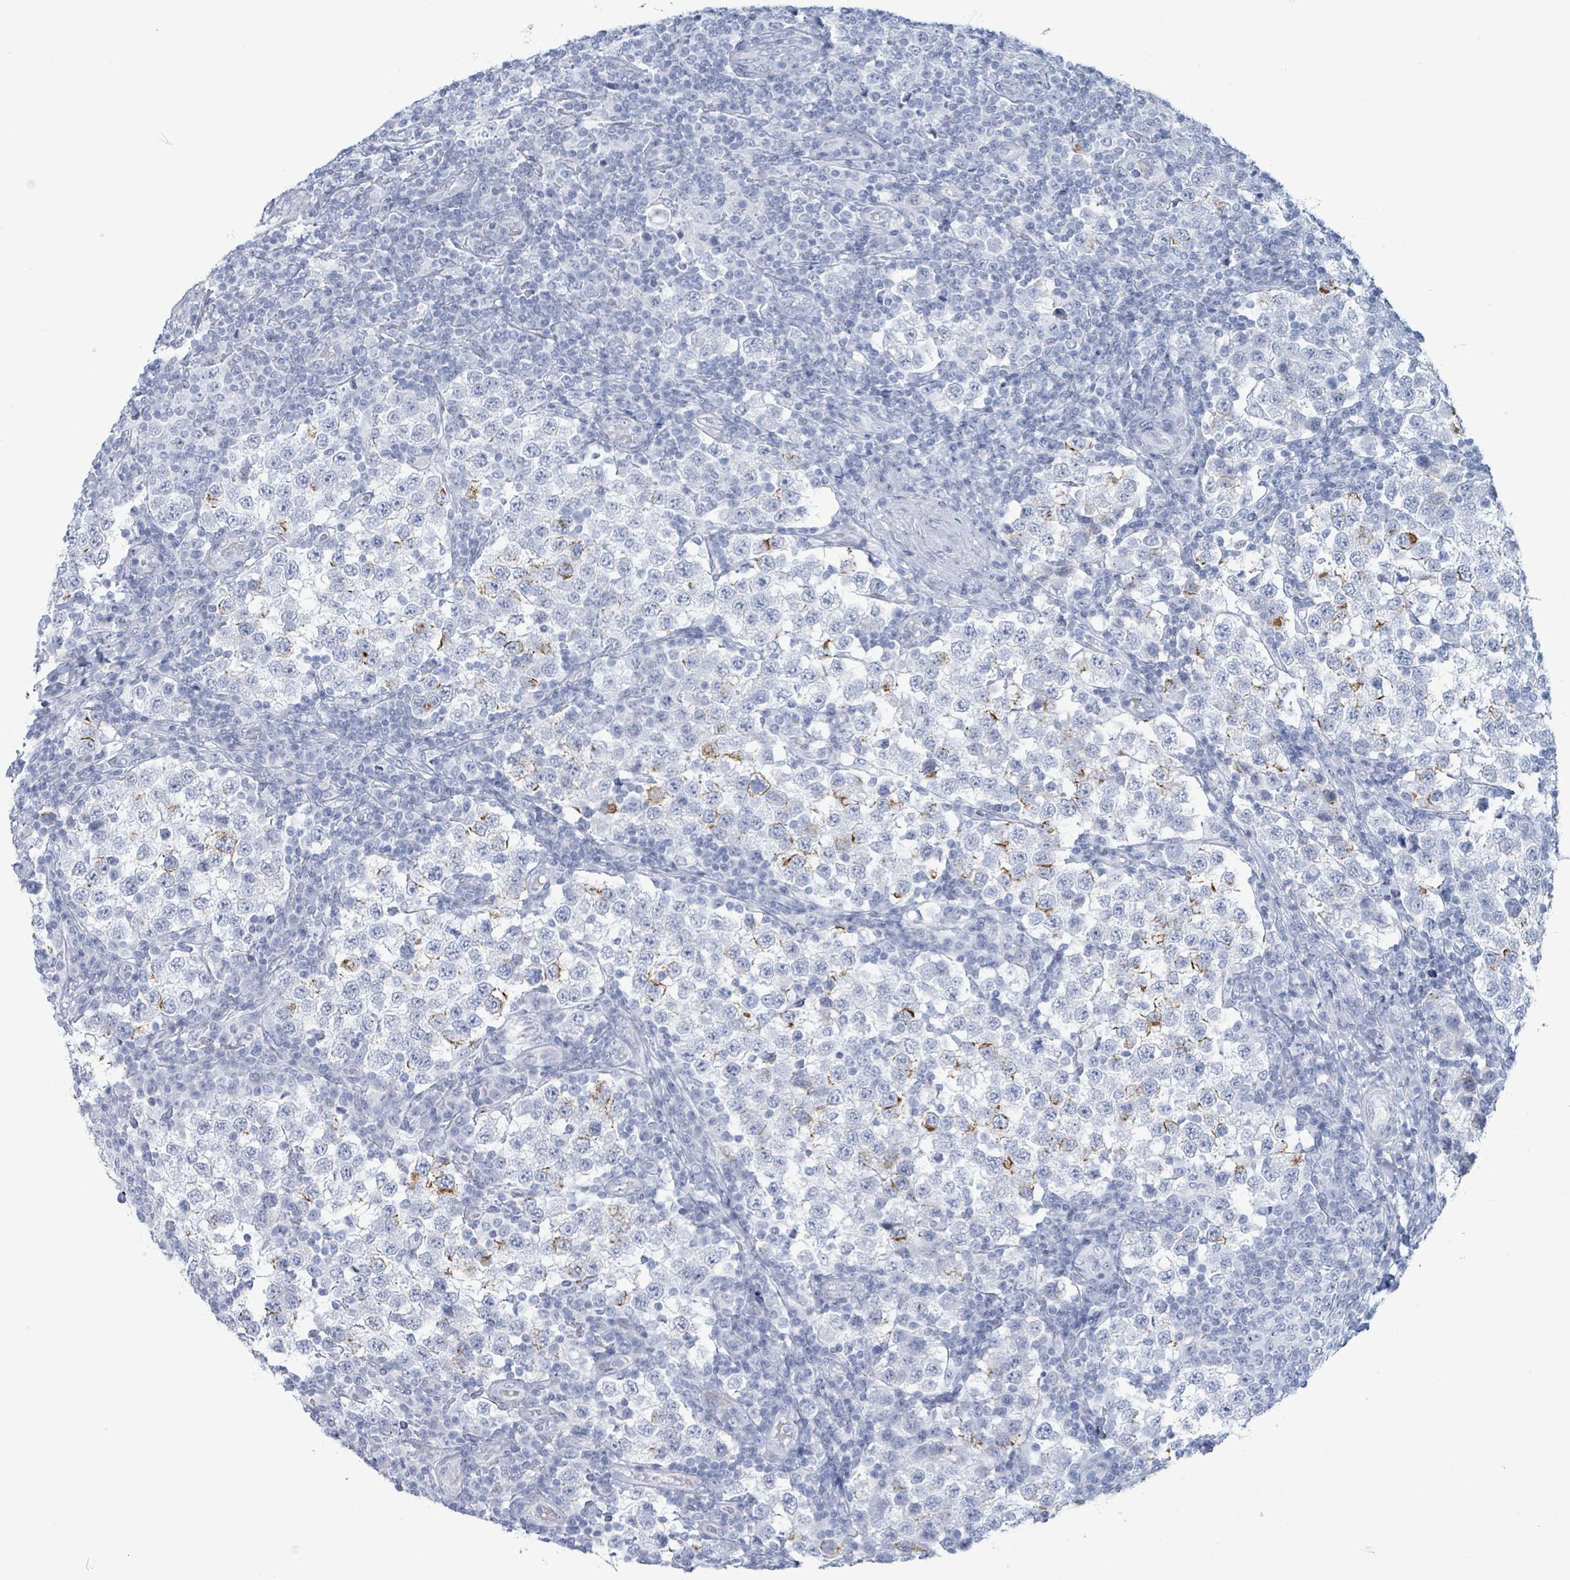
{"staining": {"intensity": "moderate", "quantity": "<25%", "location": "cytoplasmic/membranous"}, "tissue": "testis cancer", "cell_type": "Tumor cells", "image_type": "cancer", "snomed": [{"axis": "morphology", "description": "Seminoma, NOS"}, {"axis": "topography", "description": "Testis"}], "caption": "IHC photomicrograph of human seminoma (testis) stained for a protein (brown), which exhibits low levels of moderate cytoplasmic/membranous positivity in about <25% of tumor cells.", "gene": "KRT8", "patient": {"sex": "male", "age": 34}}